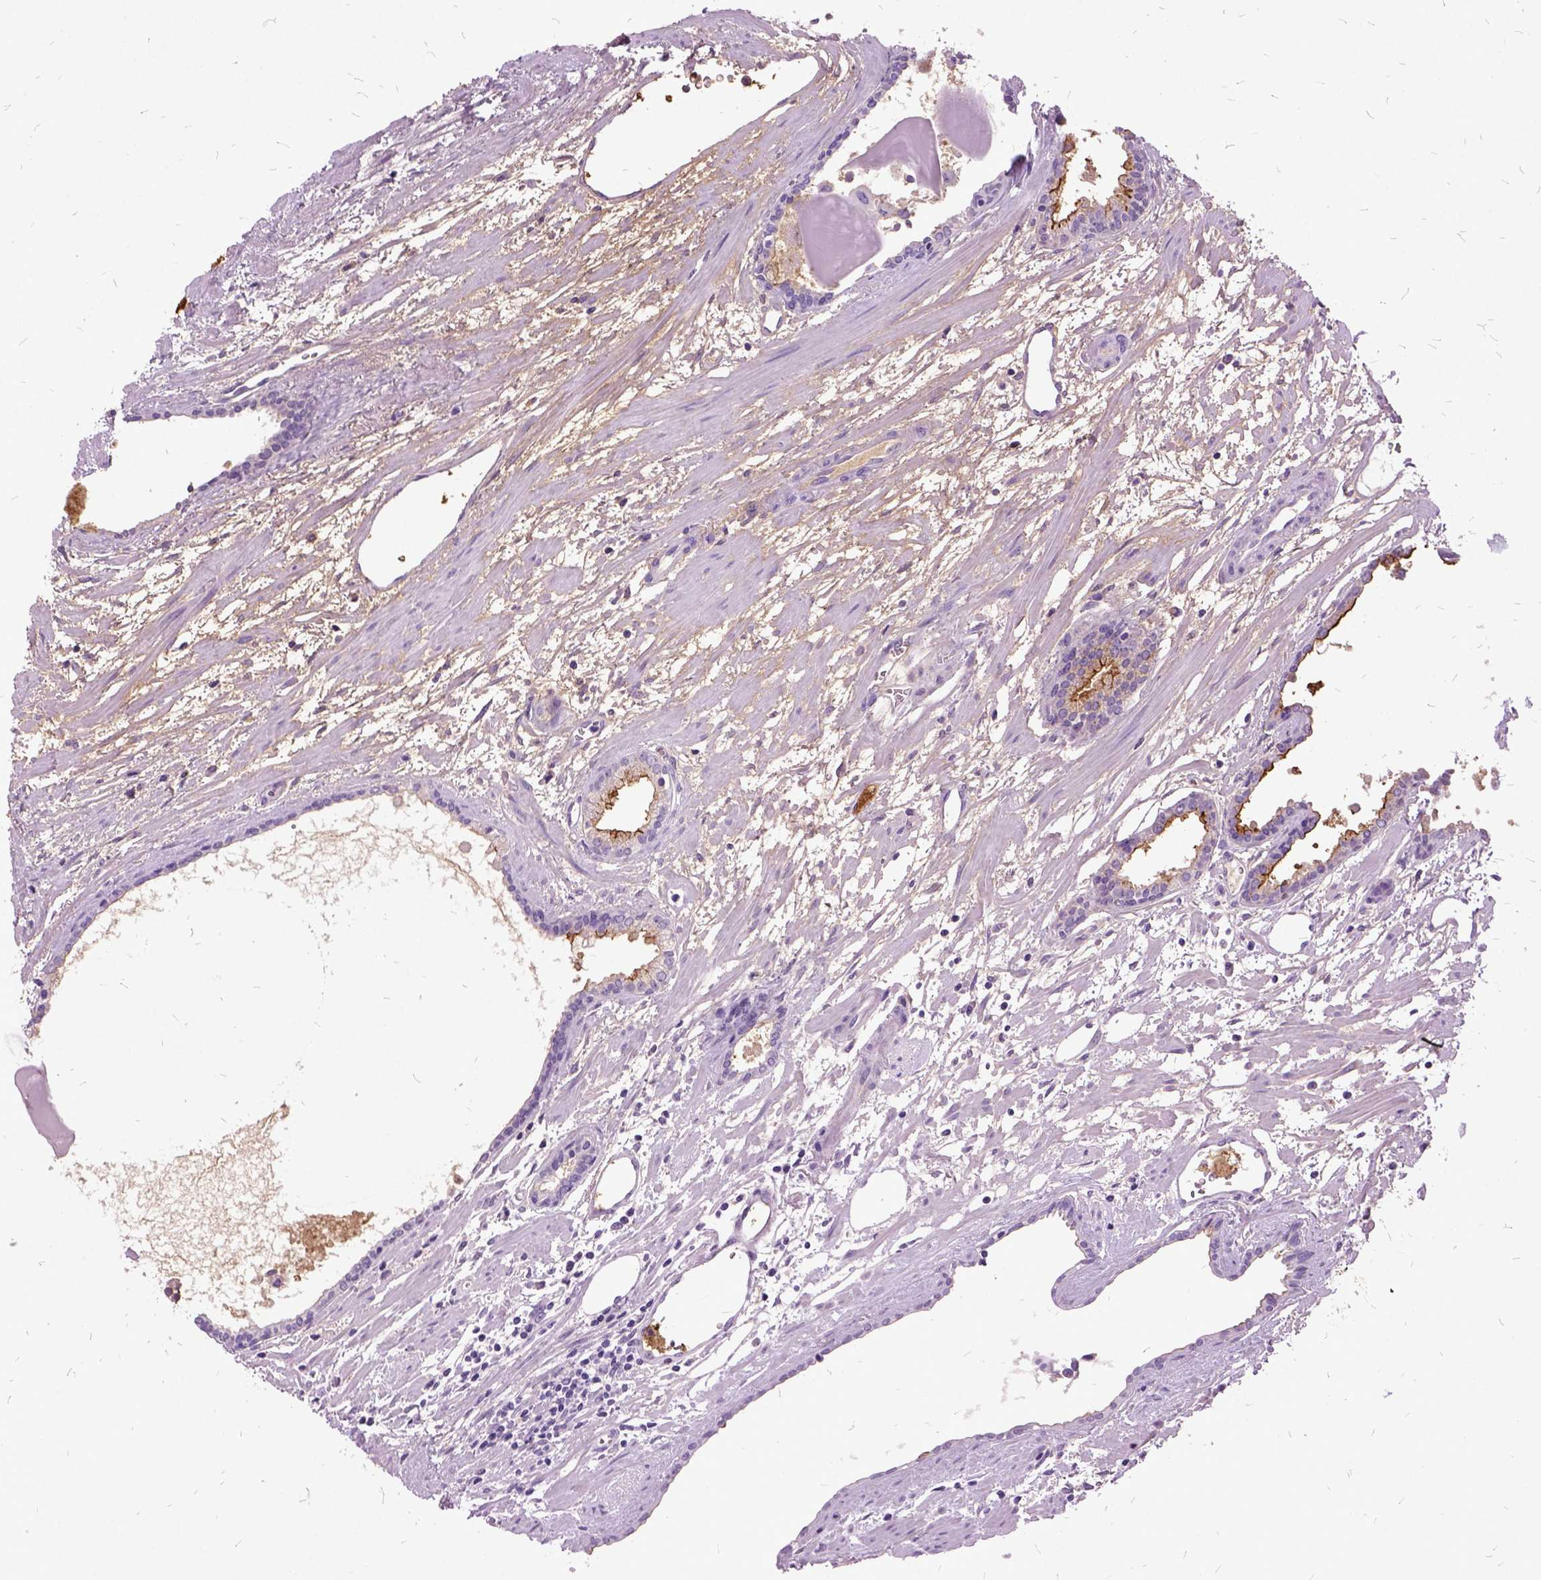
{"staining": {"intensity": "strong", "quantity": "<25%", "location": "cytoplasmic/membranous"}, "tissue": "prostate cancer", "cell_type": "Tumor cells", "image_type": "cancer", "snomed": [{"axis": "morphology", "description": "Adenocarcinoma, High grade"}, {"axis": "topography", "description": "Prostate"}], "caption": "About <25% of tumor cells in adenocarcinoma (high-grade) (prostate) demonstrate strong cytoplasmic/membranous protein expression as visualized by brown immunohistochemical staining.", "gene": "MME", "patient": {"sex": "male", "age": 68}}